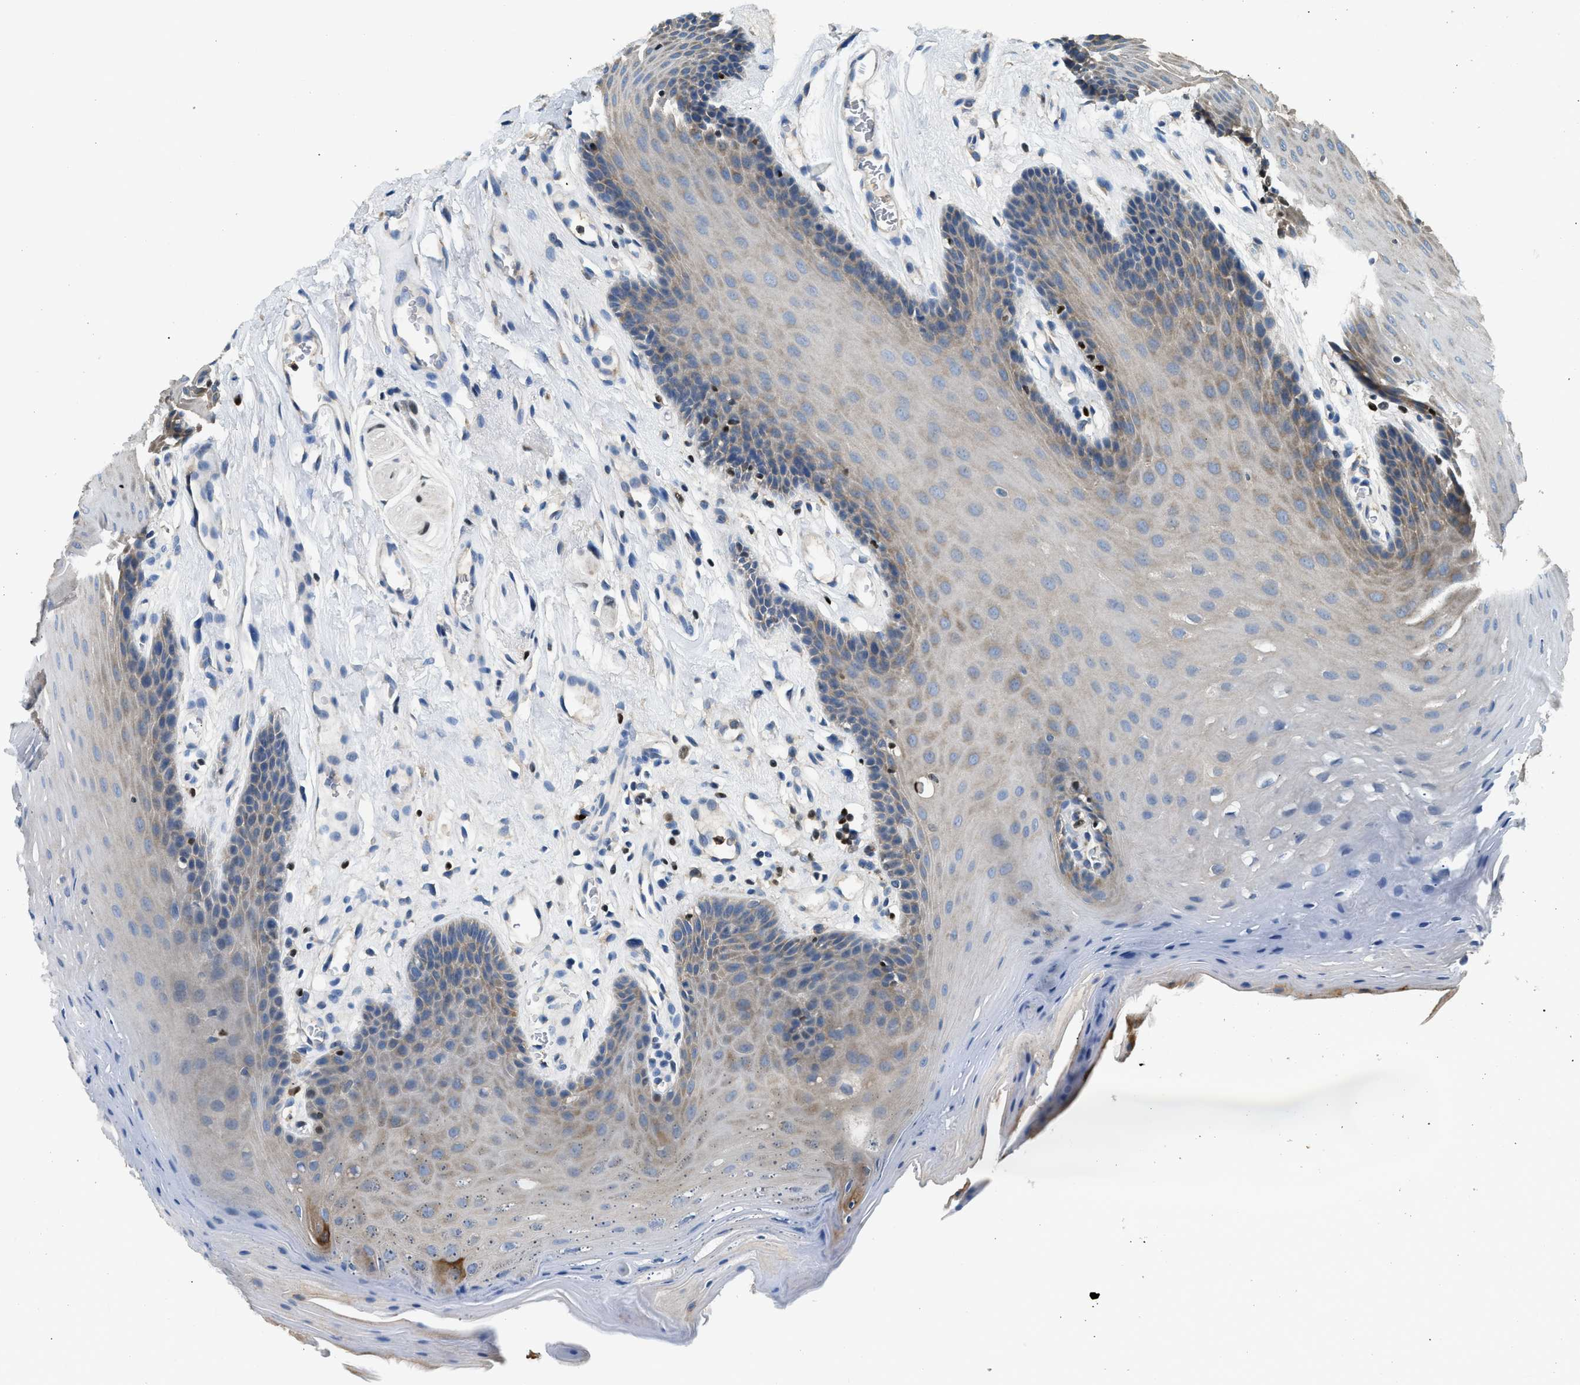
{"staining": {"intensity": "moderate", "quantity": "25%-75%", "location": "cytoplasmic/membranous"}, "tissue": "oral mucosa", "cell_type": "Squamous epithelial cells", "image_type": "normal", "snomed": [{"axis": "morphology", "description": "Normal tissue, NOS"}, {"axis": "morphology", "description": "Squamous cell carcinoma, NOS"}, {"axis": "topography", "description": "Oral tissue"}, {"axis": "topography", "description": "Head-Neck"}], "caption": "Immunohistochemistry (IHC) histopathology image of unremarkable oral mucosa stained for a protein (brown), which displays medium levels of moderate cytoplasmic/membranous positivity in about 25%-75% of squamous epithelial cells.", "gene": "TOX", "patient": {"sex": "male", "age": 71}}